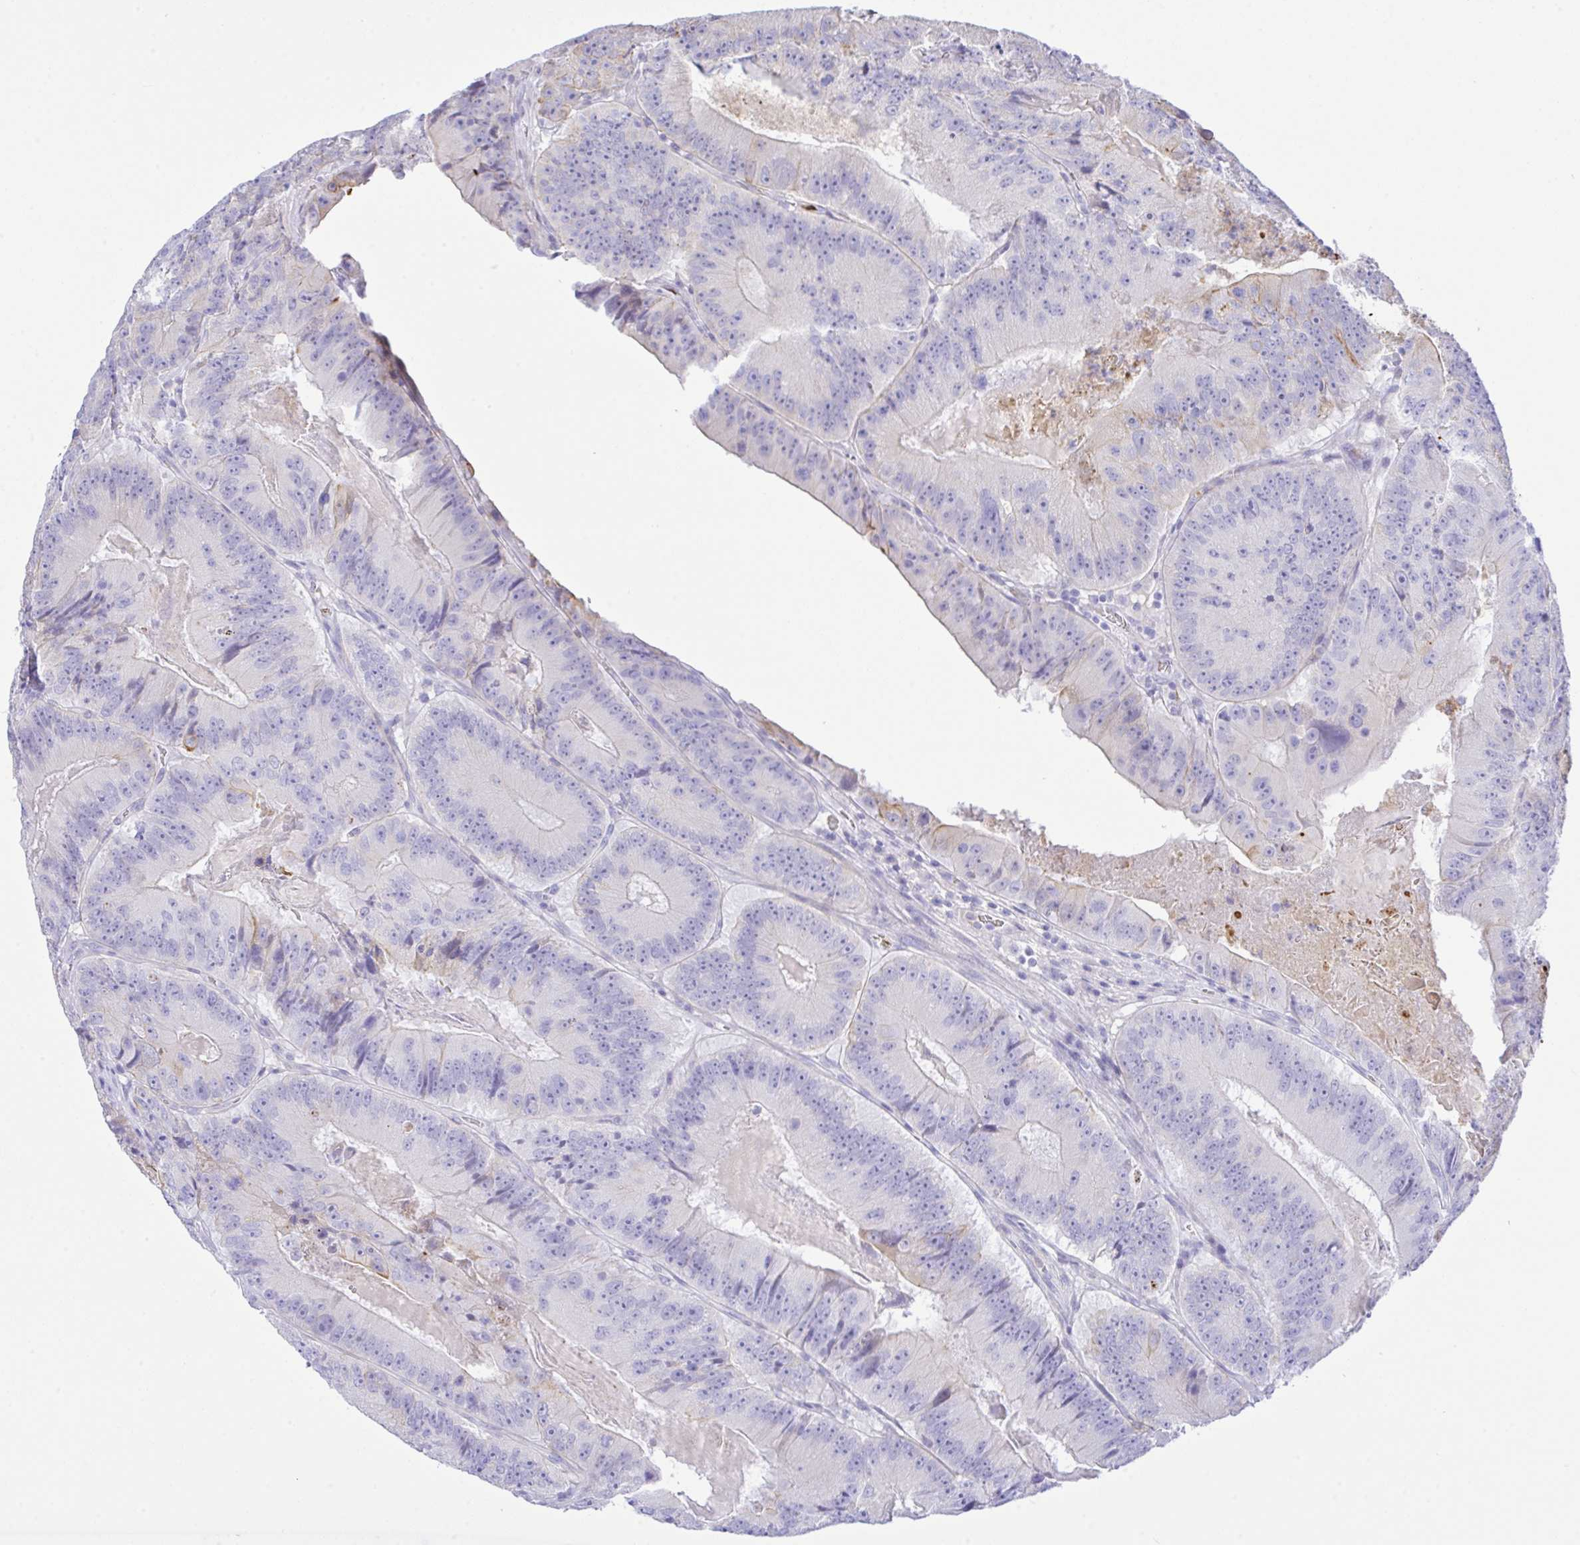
{"staining": {"intensity": "weak", "quantity": "<25%", "location": "cytoplasmic/membranous"}, "tissue": "colorectal cancer", "cell_type": "Tumor cells", "image_type": "cancer", "snomed": [{"axis": "morphology", "description": "Adenocarcinoma, NOS"}, {"axis": "topography", "description": "Colon"}], "caption": "This is a photomicrograph of IHC staining of colorectal cancer, which shows no expression in tumor cells.", "gene": "ZNF221", "patient": {"sex": "female", "age": 86}}